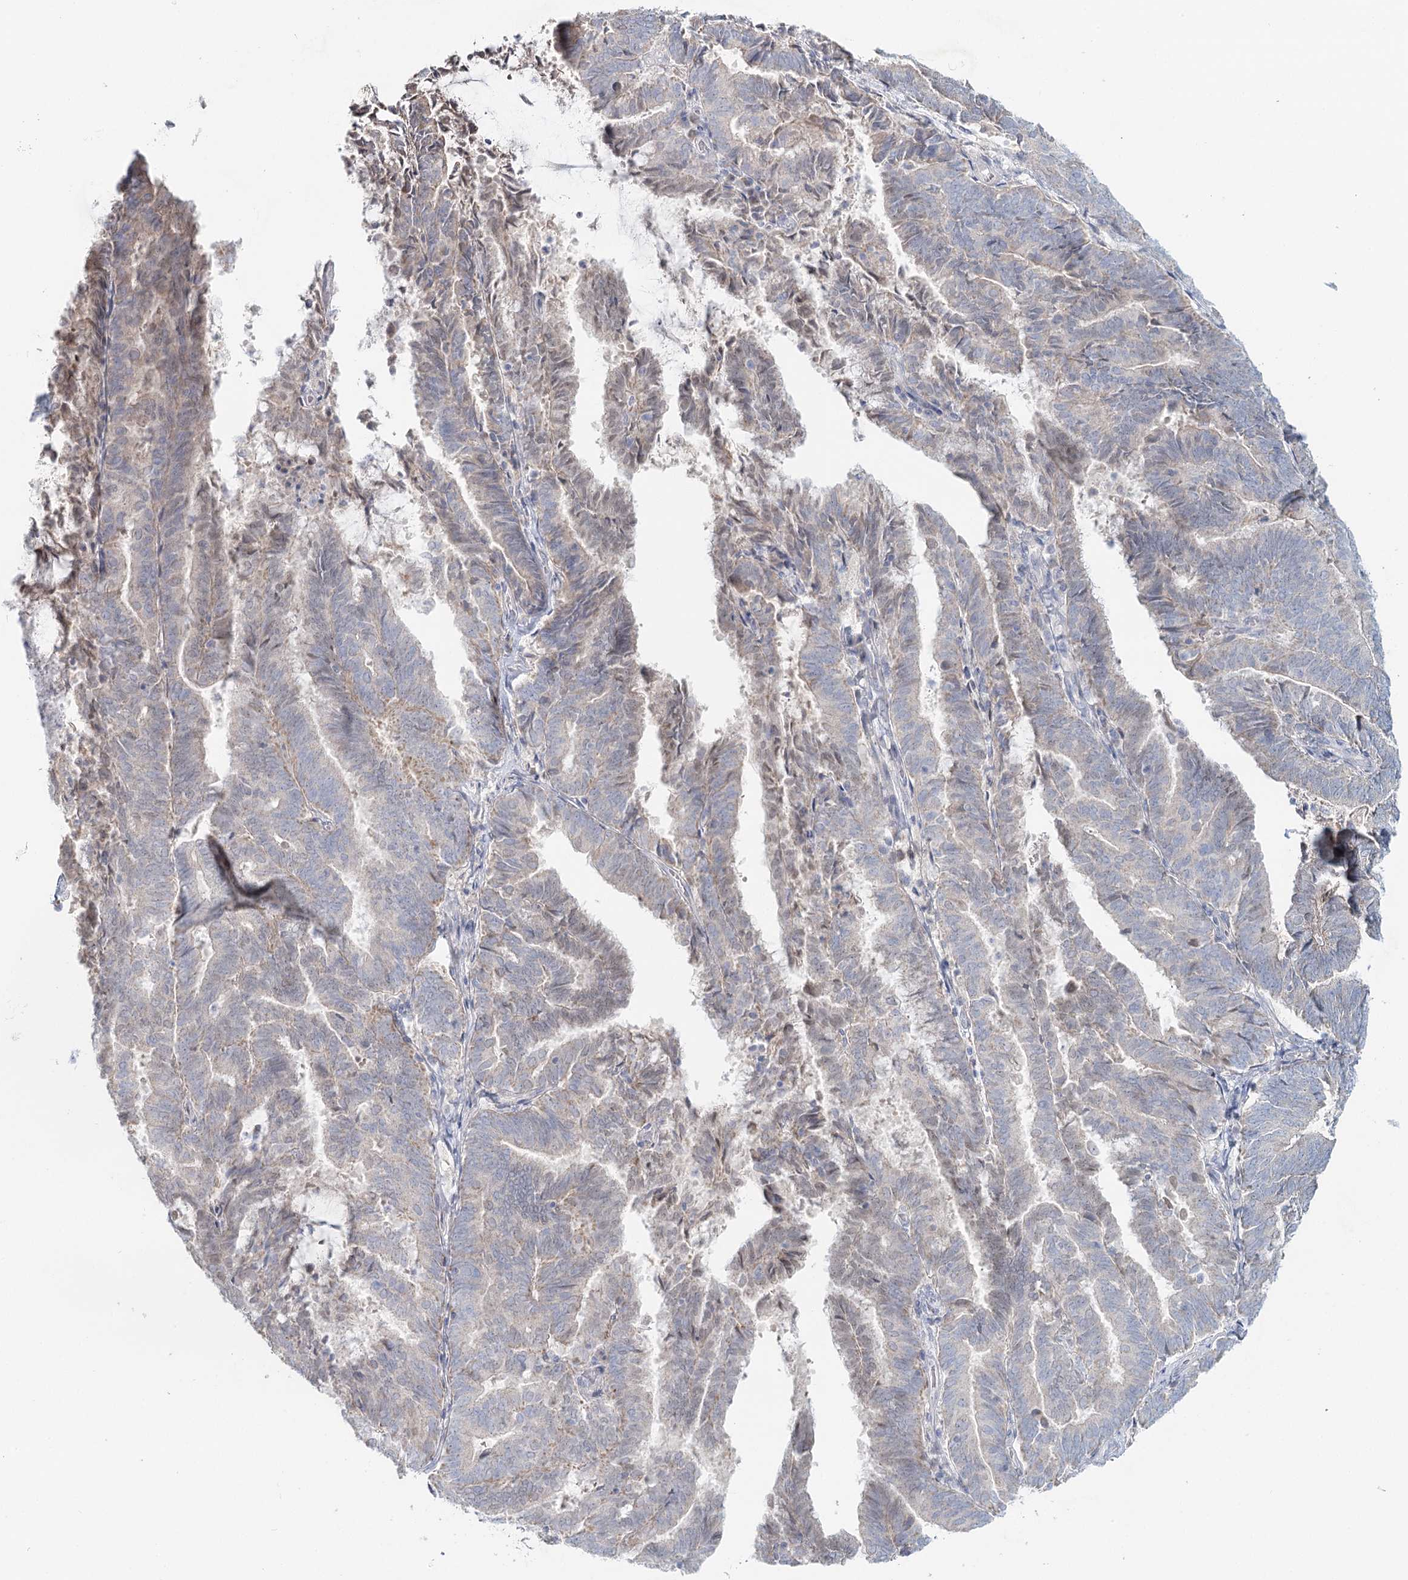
{"staining": {"intensity": "moderate", "quantity": "<25%", "location": "nuclear"}, "tissue": "endometrial cancer", "cell_type": "Tumor cells", "image_type": "cancer", "snomed": [{"axis": "morphology", "description": "Adenocarcinoma, NOS"}, {"axis": "topography", "description": "Endometrium"}], "caption": "Immunohistochemical staining of endometrial adenocarcinoma demonstrates moderate nuclear protein positivity in approximately <25% of tumor cells.", "gene": "PSAPL1", "patient": {"sex": "female", "age": 80}}